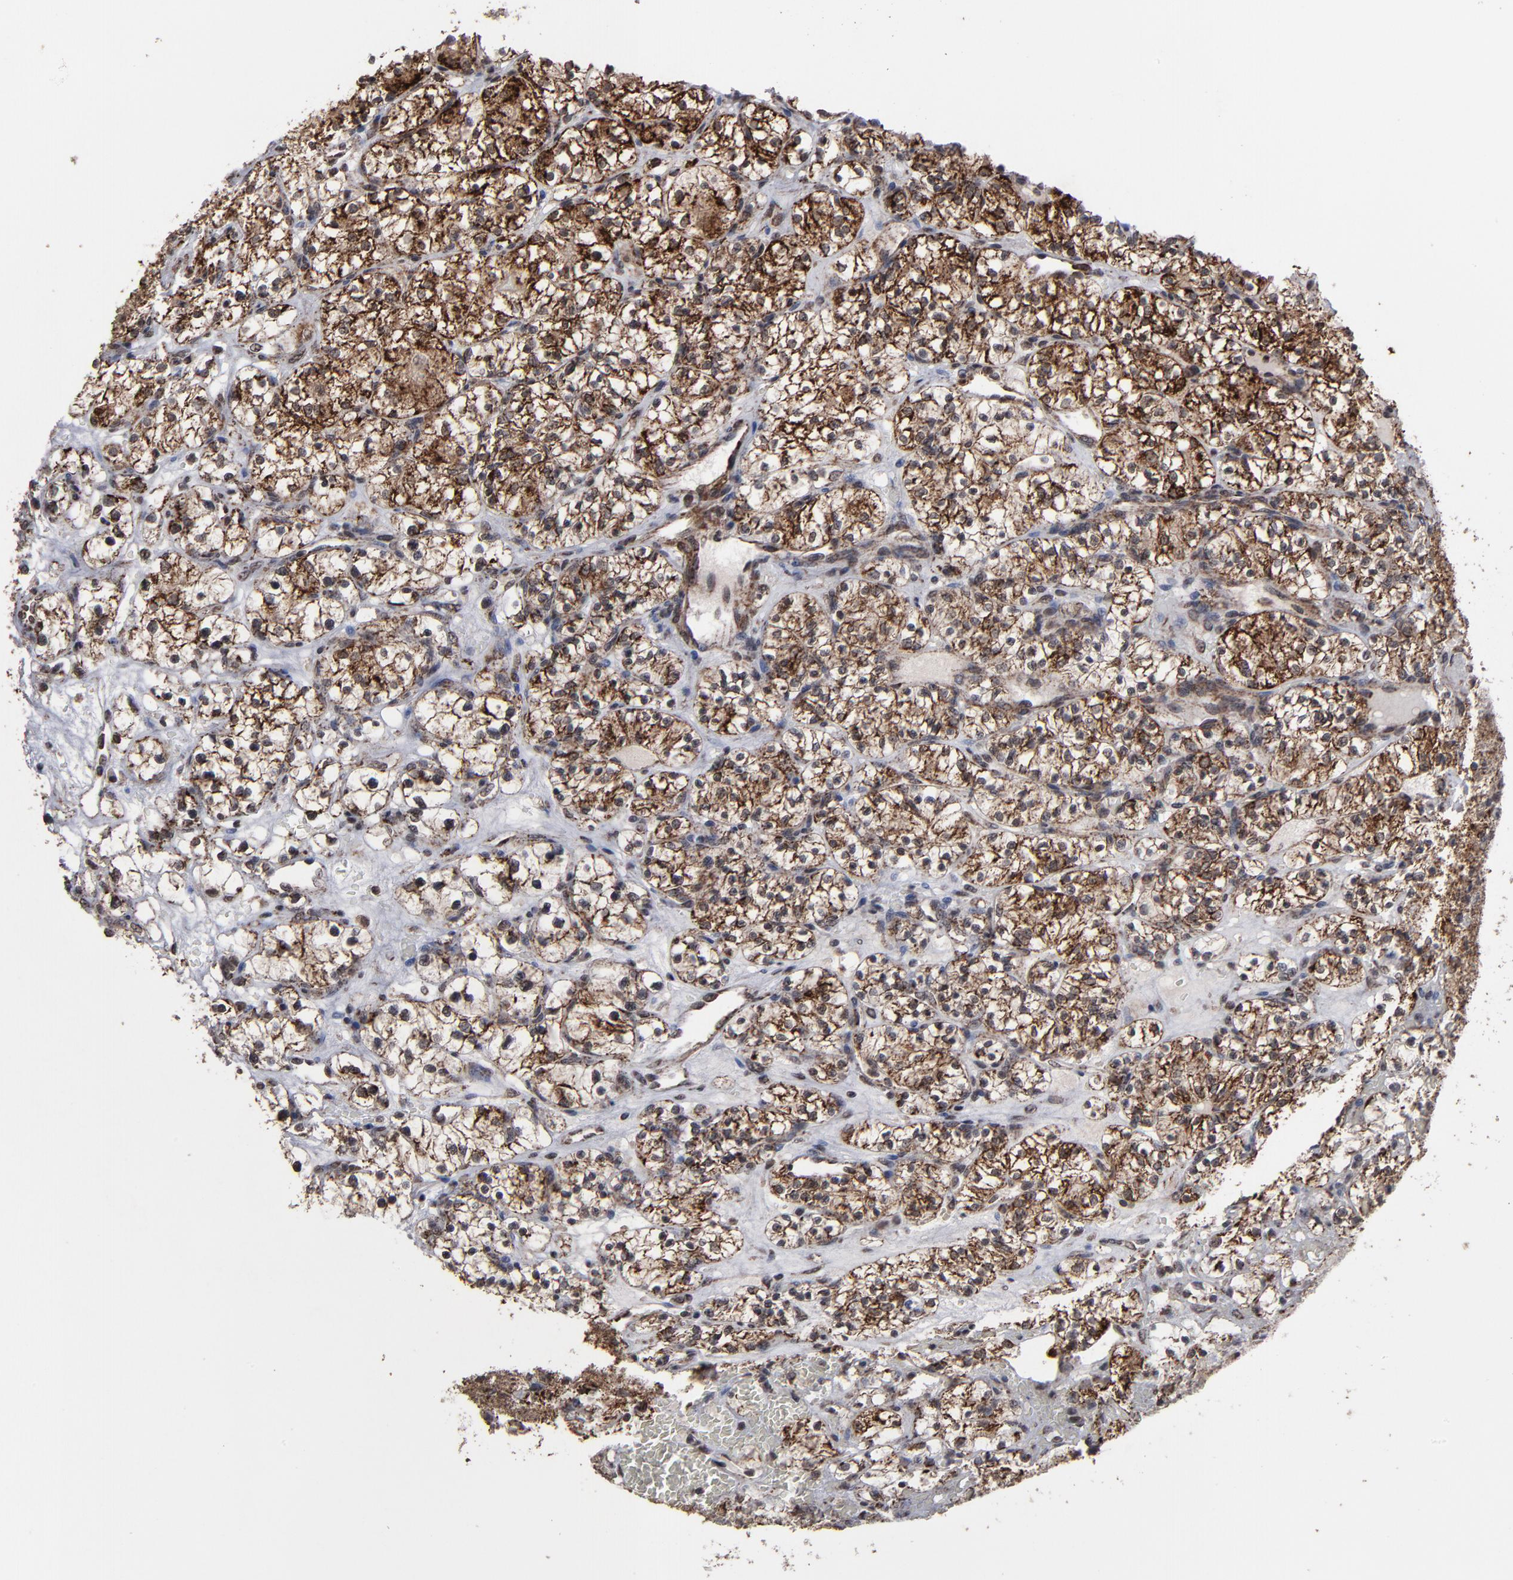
{"staining": {"intensity": "strong", "quantity": ">75%", "location": "cytoplasmic/membranous"}, "tissue": "renal cancer", "cell_type": "Tumor cells", "image_type": "cancer", "snomed": [{"axis": "morphology", "description": "Adenocarcinoma, NOS"}, {"axis": "topography", "description": "Kidney"}], "caption": "Strong cytoplasmic/membranous protein expression is present in about >75% of tumor cells in renal adenocarcinoma.", "gene": "BNIP3", "patient": {"sex": "female", "age": 60}}